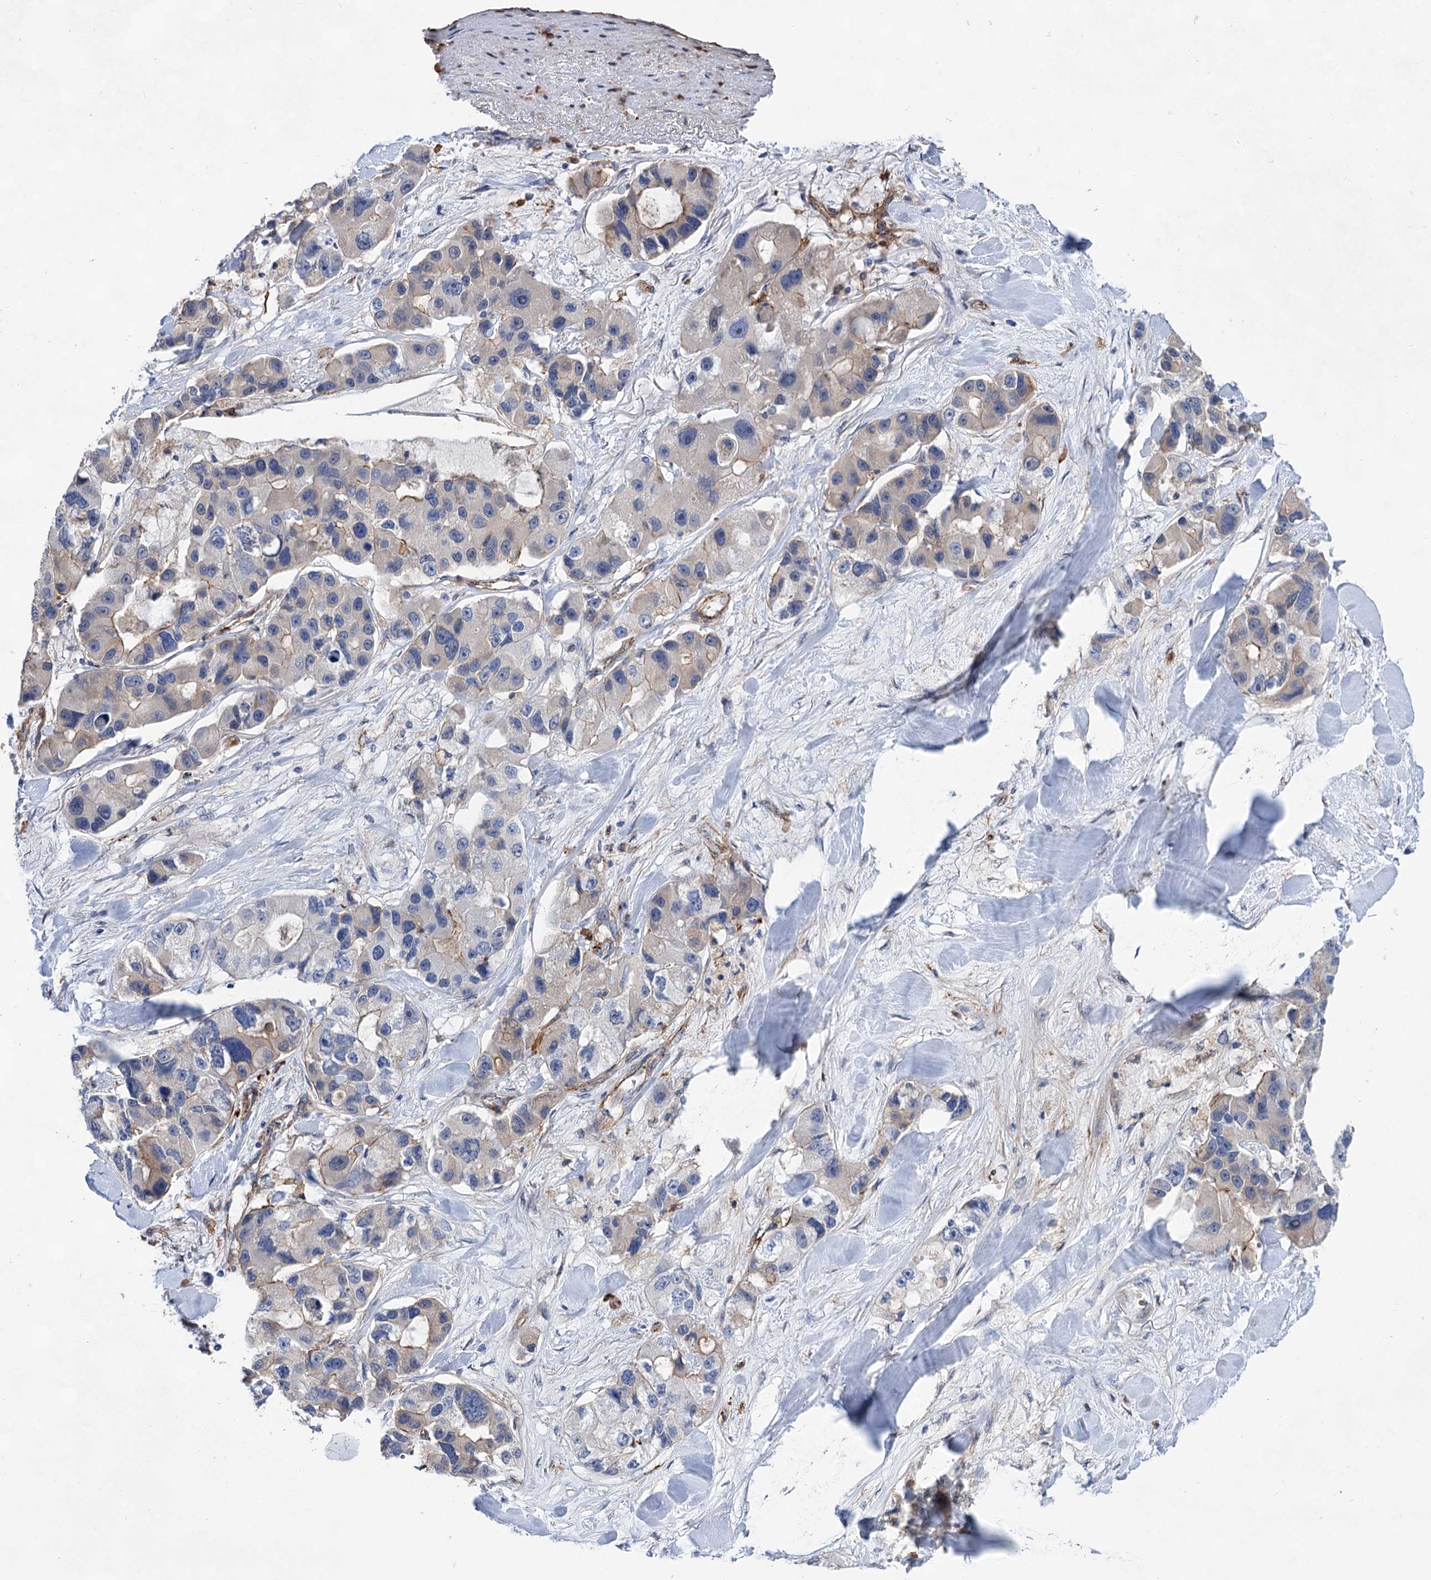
{"staining": {"intensity": "moderate", "quantity": "<25%", "location": "cytoplasmic/membranous"}, "tissue": "lung cancer", "cell_type": "Tumor cells", "image_type": "cancer", "snomed": [{"axis": "morphology", "description": "Adenocarcinoma, NOS"}, {"axis": "topography", "description": "Lung"}], "caption": "Moderate cytoplasmic/membranous expression is present in approximately <25% of tumor cells in adenocarcinoma (lung). Using DAB (3,3'-diaminobenzidine) (brown) and hematoxylin (blue) stains, captured at high magnification using brightfield microscopy.", "gene": "TMTC3", "patient": {"sex": "female", "age": 54}}